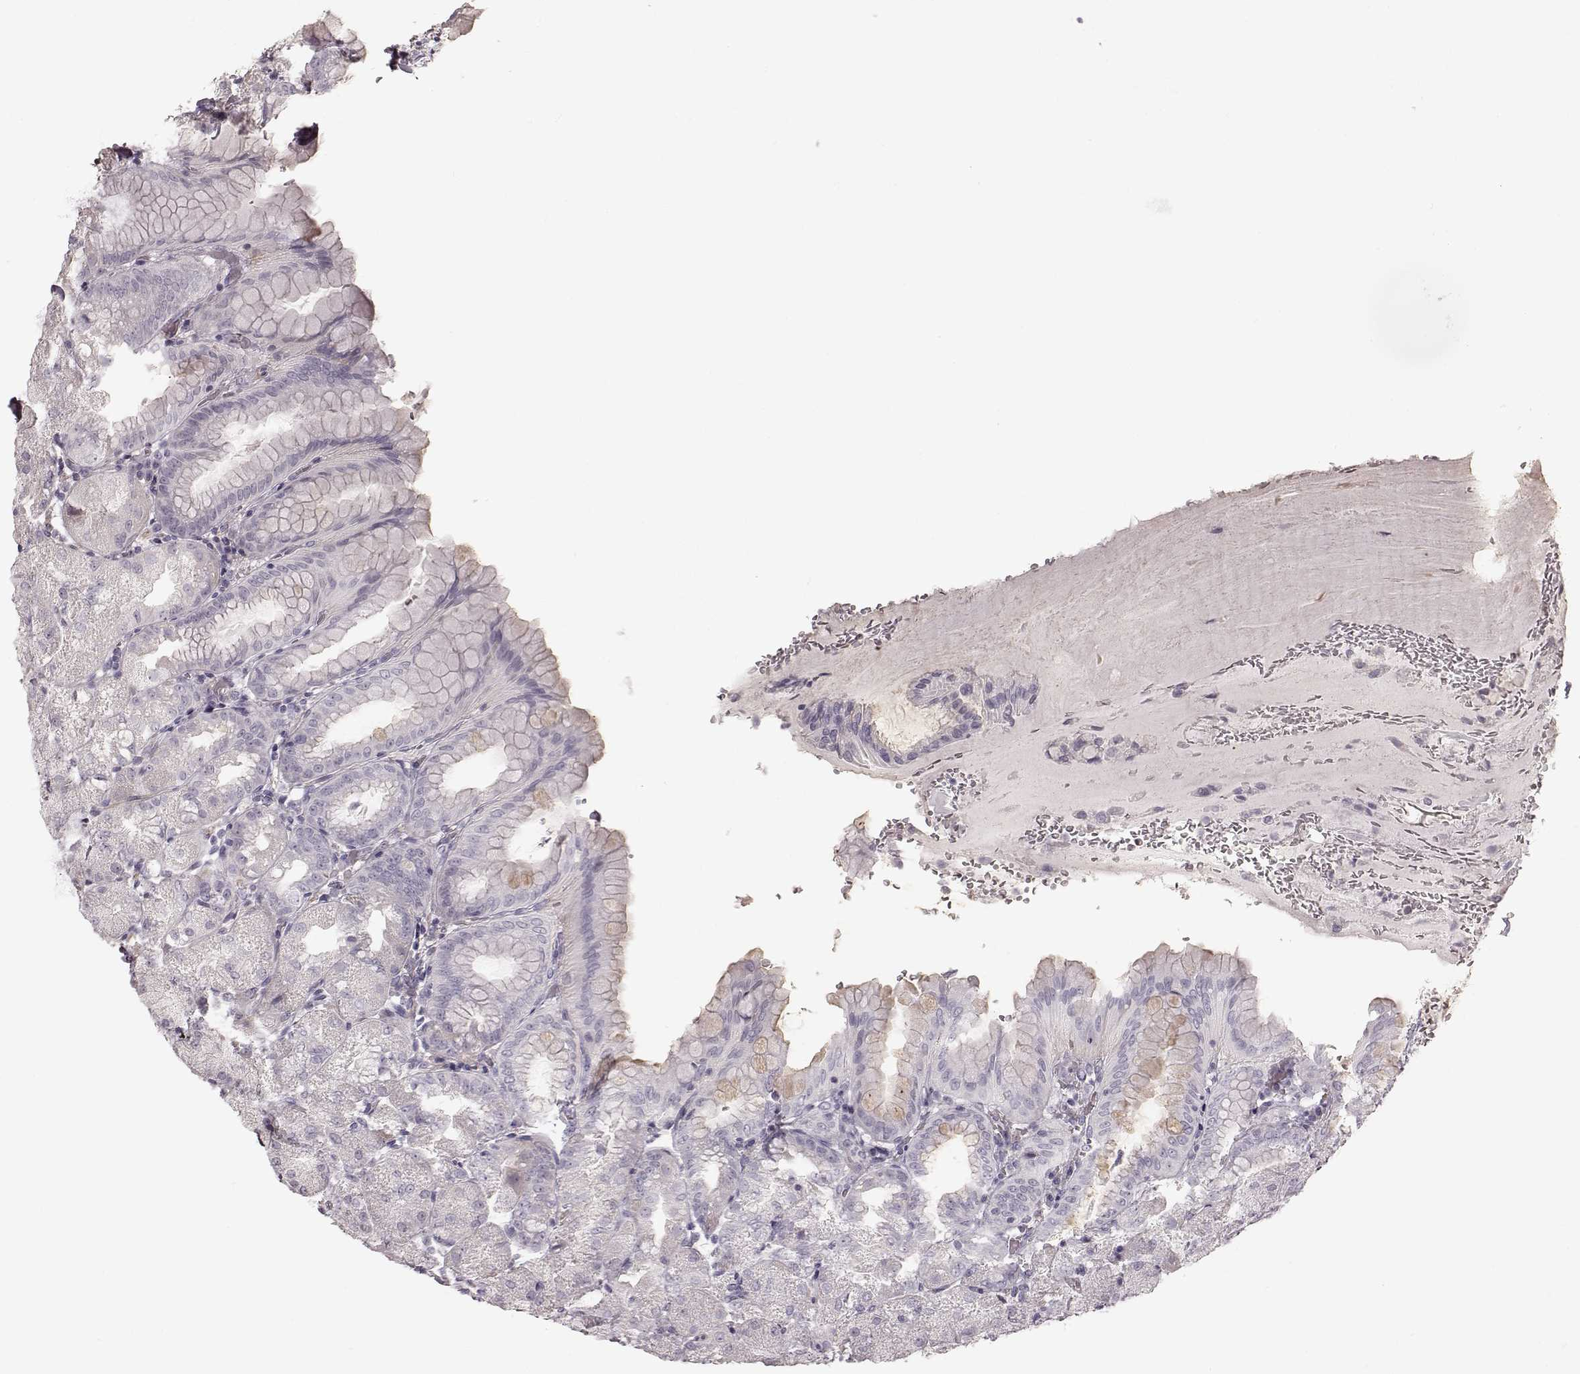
{"staining": {"intensity": "negative", "quantity": "none", "location": "none"}, "tissue": "stomach", "cell_type": "Glandular cells", "image_type": "normal", "snomed": [{"axis": "morphology", "description": "Normal tissue, NOS"}, {"axis": "topography", "description": "Stomach, upper"}, {"axis": "topography", "description": "Stomach"}, {"axis": "topography", "description": "Stomach, lower"}], "caption": "An IHC micrograph of normal stomach is shown. There is no staining in glandular cells of stomach. (Brightfield microscopy of DAB (3,3'-diaminobenzidine) immunohistochemistry (IHC) at high magnification).", "gene": "PRLHR", "patient": {"sex": "male", "age": 62}}